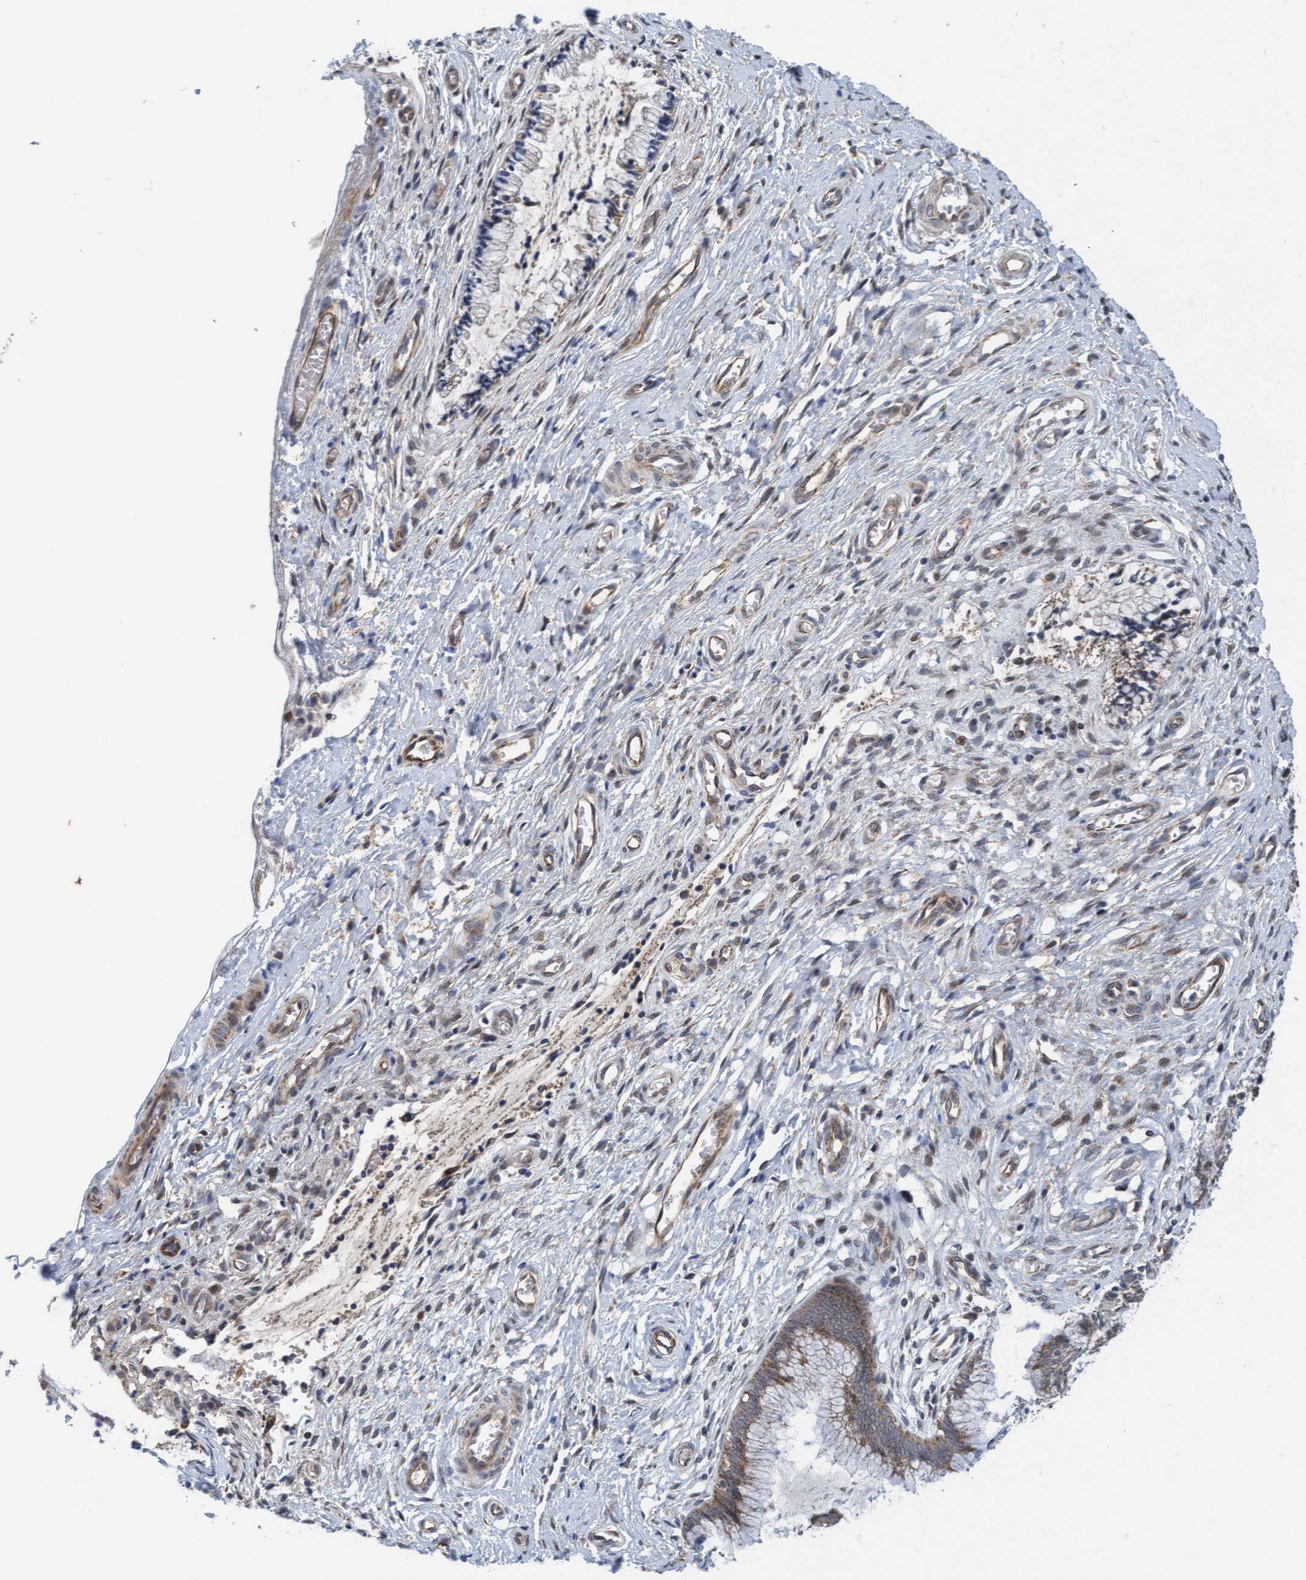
{"staining": {"intensity": "moderate", "quantity": "<25%", "location": "cytoplasmic/membranous"}, "tissue": "cervix", "cell_type": "Glandular cells", "image_type": "normal", "snomed": [{"axis": "morphology", "description": "Normal tissue, NOS"}, {"axis": "topography", "description": "Cervix"}], "caption": "Immunohistochemistry of normal cervix reveals low levels of moderate cytoplasmic/membranous positivity in about <25% of glandular cells.", "gene": "ZNF566", "patient": {"sex": "female", "age": 55}}